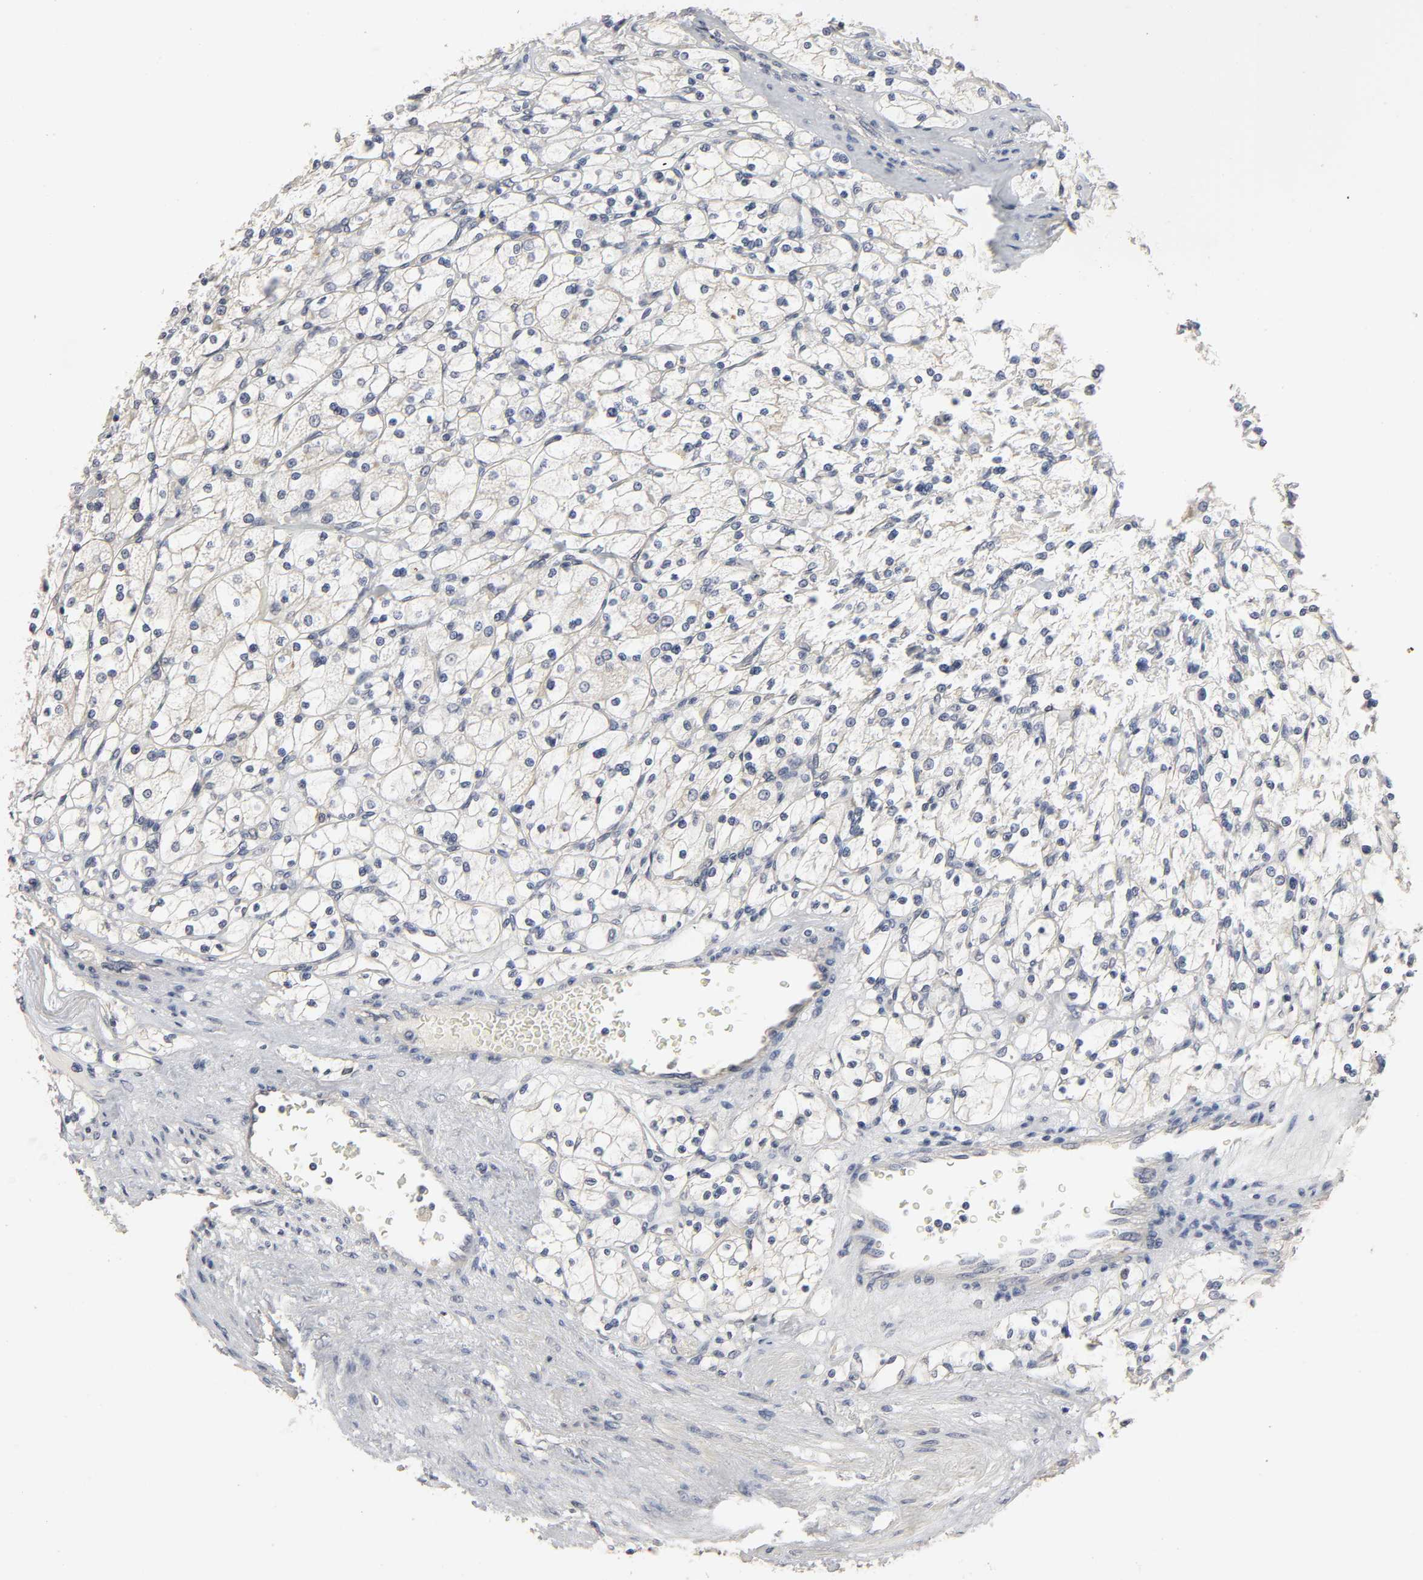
{"staining": {"intensity": "negative", "quantity": "none", "location": "none"}, "tissue": "renal cancer", "cell_type": "Tumor cells", "image_type": "cancer", "snomed": [{"axis": "morphology", "description": "Adenocarcinoma, NOS"}, {"axis": "topography", "description": "Kidney"}], "caption": "IHC photomicrograph of neoplastic tissue: renal cancer (adenocarcinoma) stained with DAB shows no significant protein positivity in tumor cells.", "gene": "SLC10A2", "patient": {"sex": "female", "age": 83}}